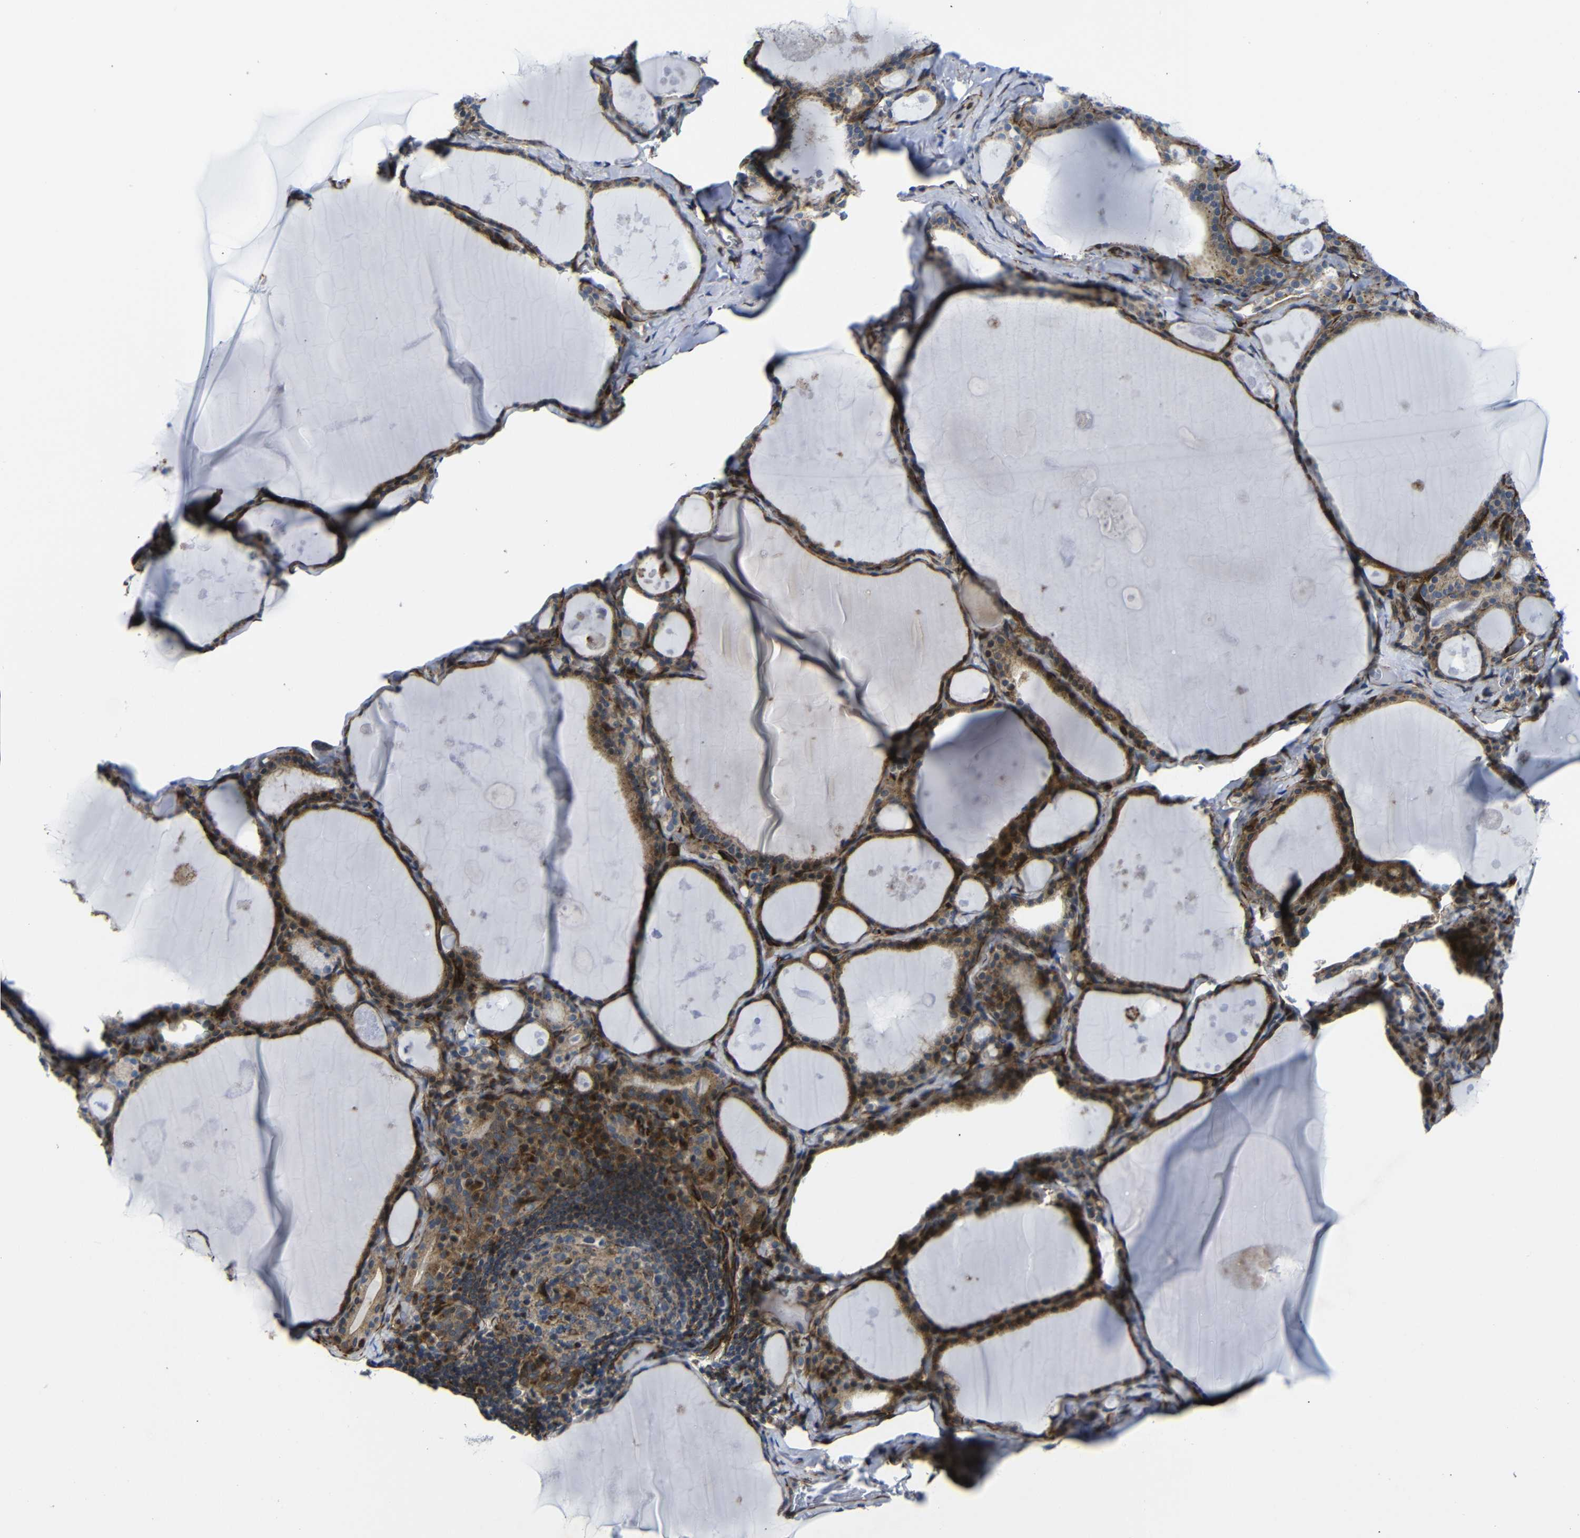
{"staining": {"intensity": "strong", "quantity": ">75%", "location": "cytoplasmic/membranous"}, "tissue": "thyroid gland", "cell_type": "Glandular cells", "image_type": "normal", "snomed": [{"axis": "morphology", "description": "Normal tissue, NOS"}, {"axis": "topography", "description": "Thyroid gland"}], "caption": "This photomicrograph reveals immunohistochemistry staining of benign thyroid gland, with high strong cytoplasmic/membranous staining in about >75% of glandular cells.", "gene": "PARP14", "patient": {"sex": "male", "age": 56}}